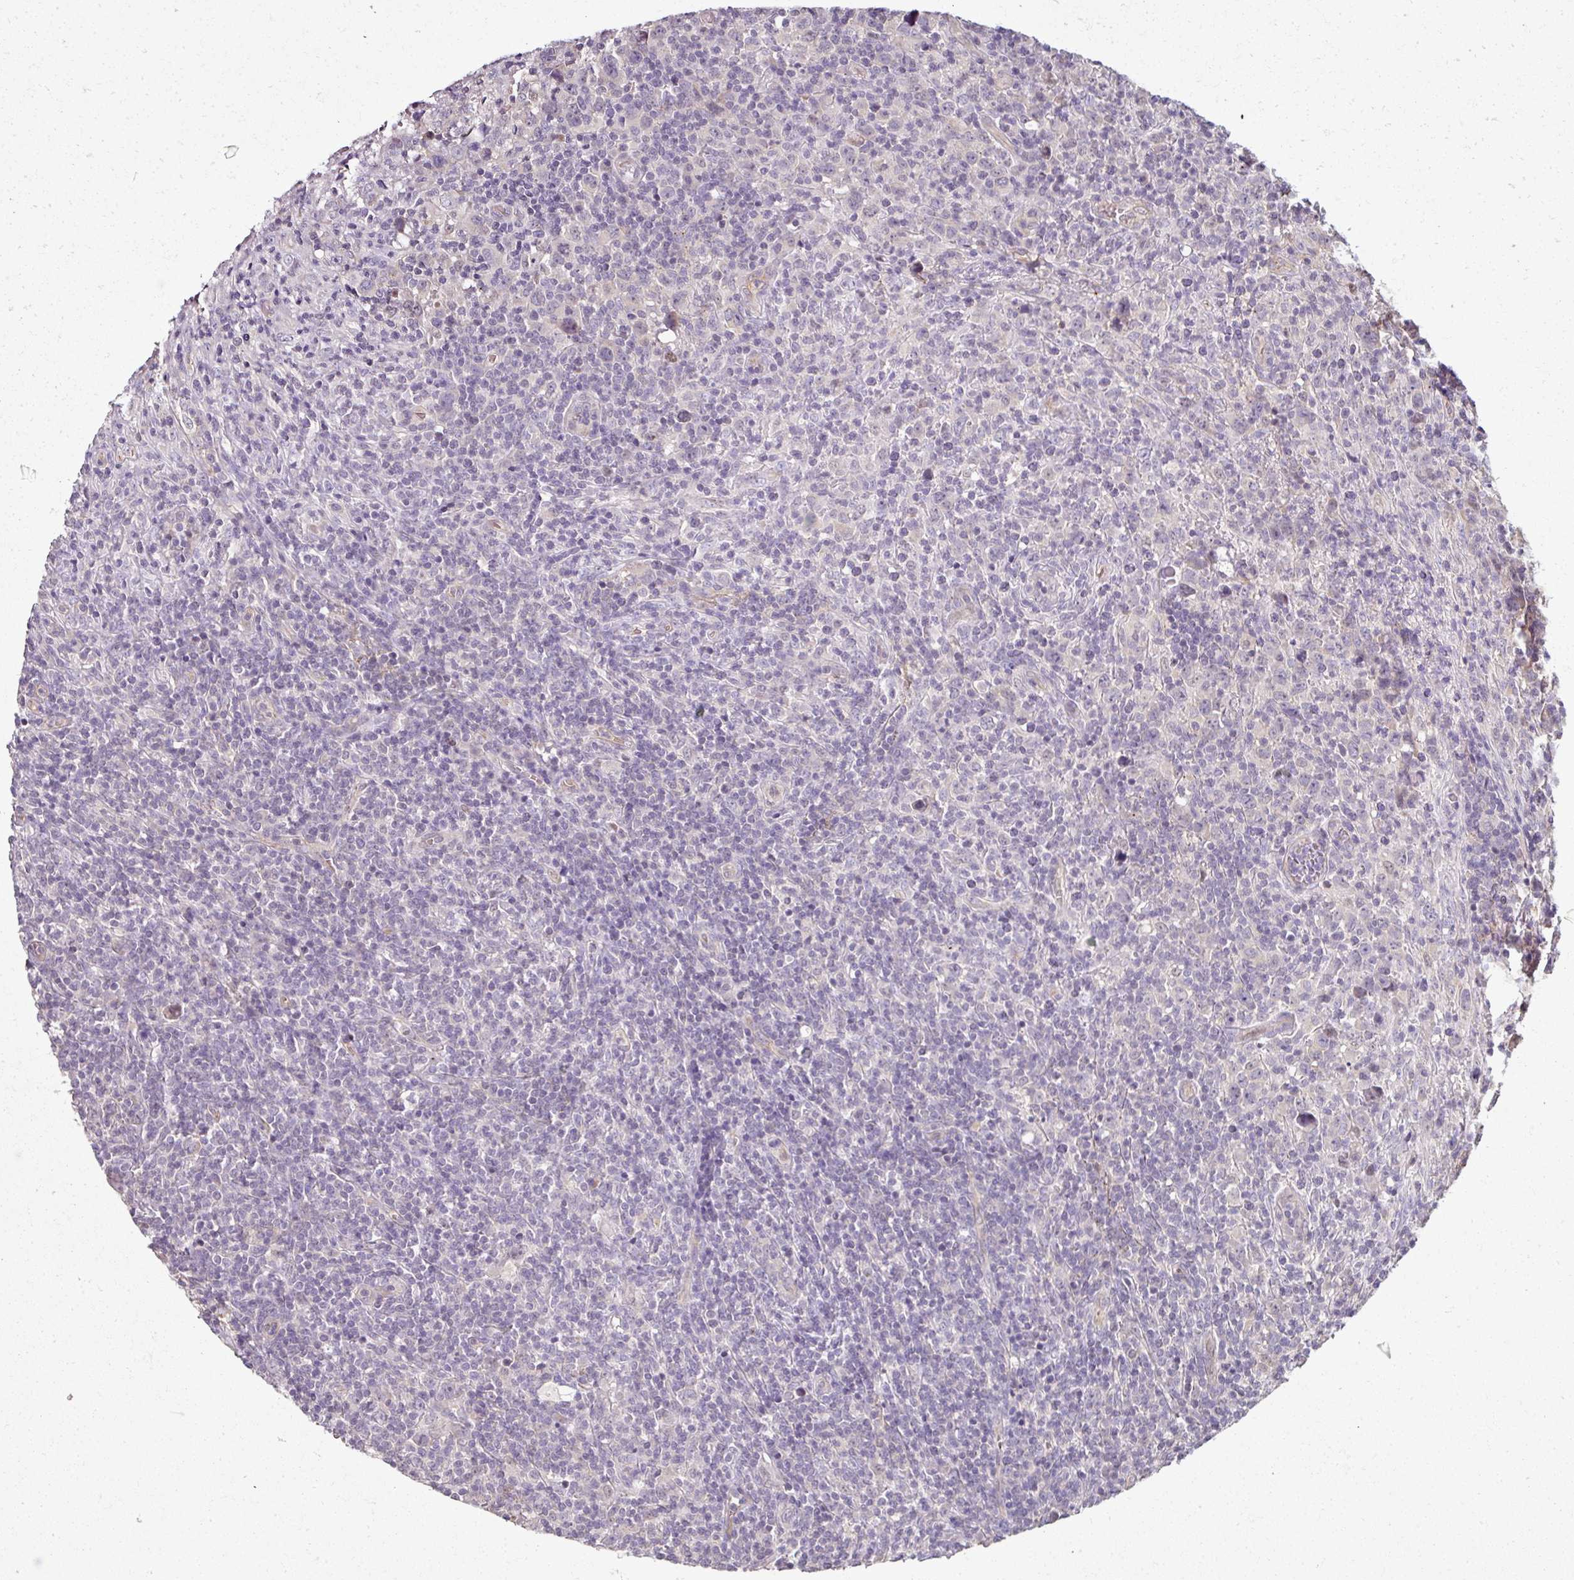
{"staining": {"intensity": "negative", "quantity": "none", "location": "none"}, "tissue": "lymphoma", "cell_type": "Tumor cells", "image_type": "cancer", "snomed": [{"axis": "morphology", "description": "Hodgkin's disease, NOS"}, {"axis": "topography", "description": "Lymph node"}], "caption": "Immunohistochemical staining of human lymphoma exhibits no significant positivity in tumor cells.", "gene": "C19orf33", "patient": {"sex": "female", "age": 18}}